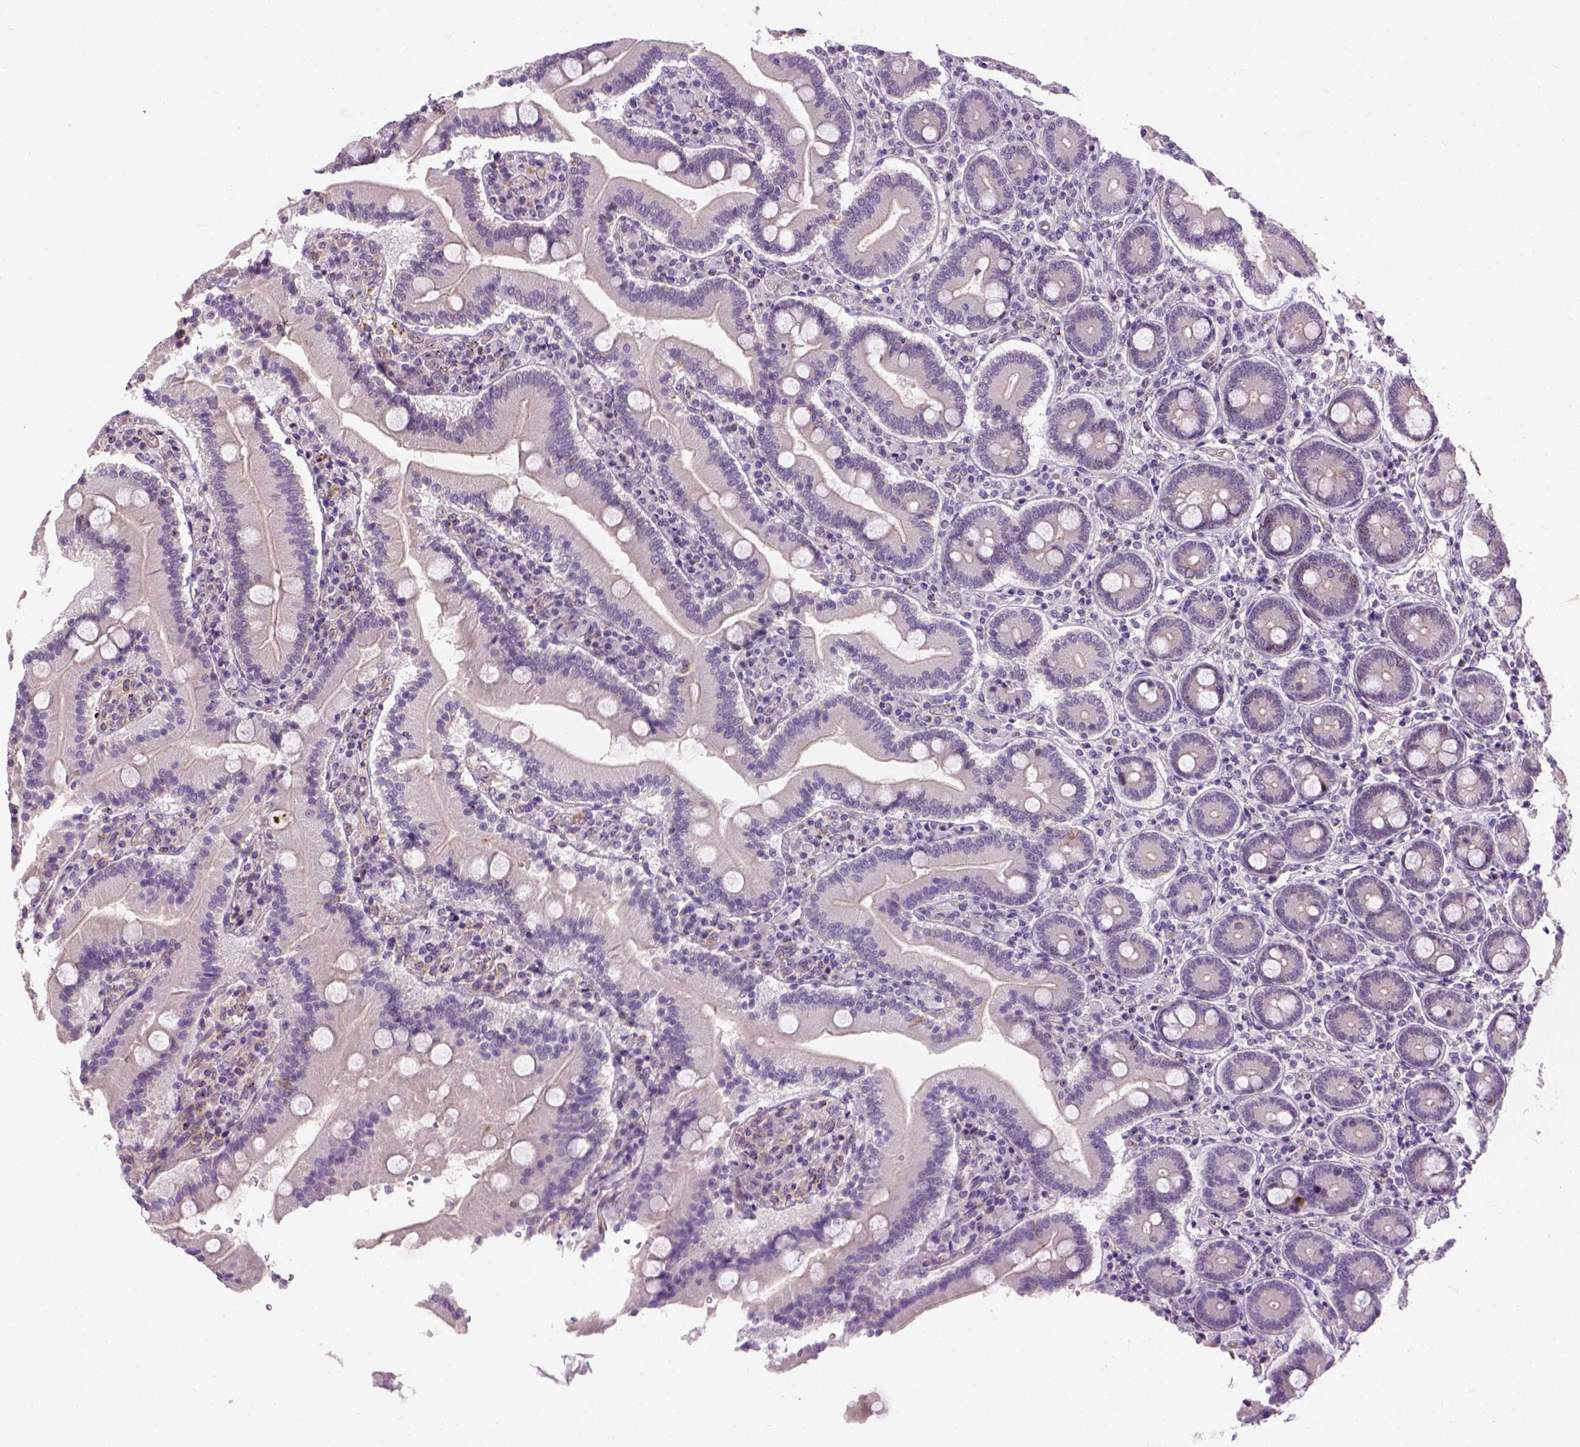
{"staining": {"intensity": "weak", "quantity": "25%-75%", "location": "cytoplasmic/membranous"}, "tissue": "duodenum", "cell_type": "Glandular cells", "image_type": "normal", "snomed": [{"axis": "morphology", "description": "Normal tissue, NOS"}, {"axis": "topography", "description": "Duodenum"}], "caption": "Weak cytoplasmic/membranous staining for a protein is seen in approximately 25%-75% of glandular cells of unremarkable duodenum using immunohistochemistry.", "gene": "KAZN", "patient": {"sex": "female", "age": 62}}